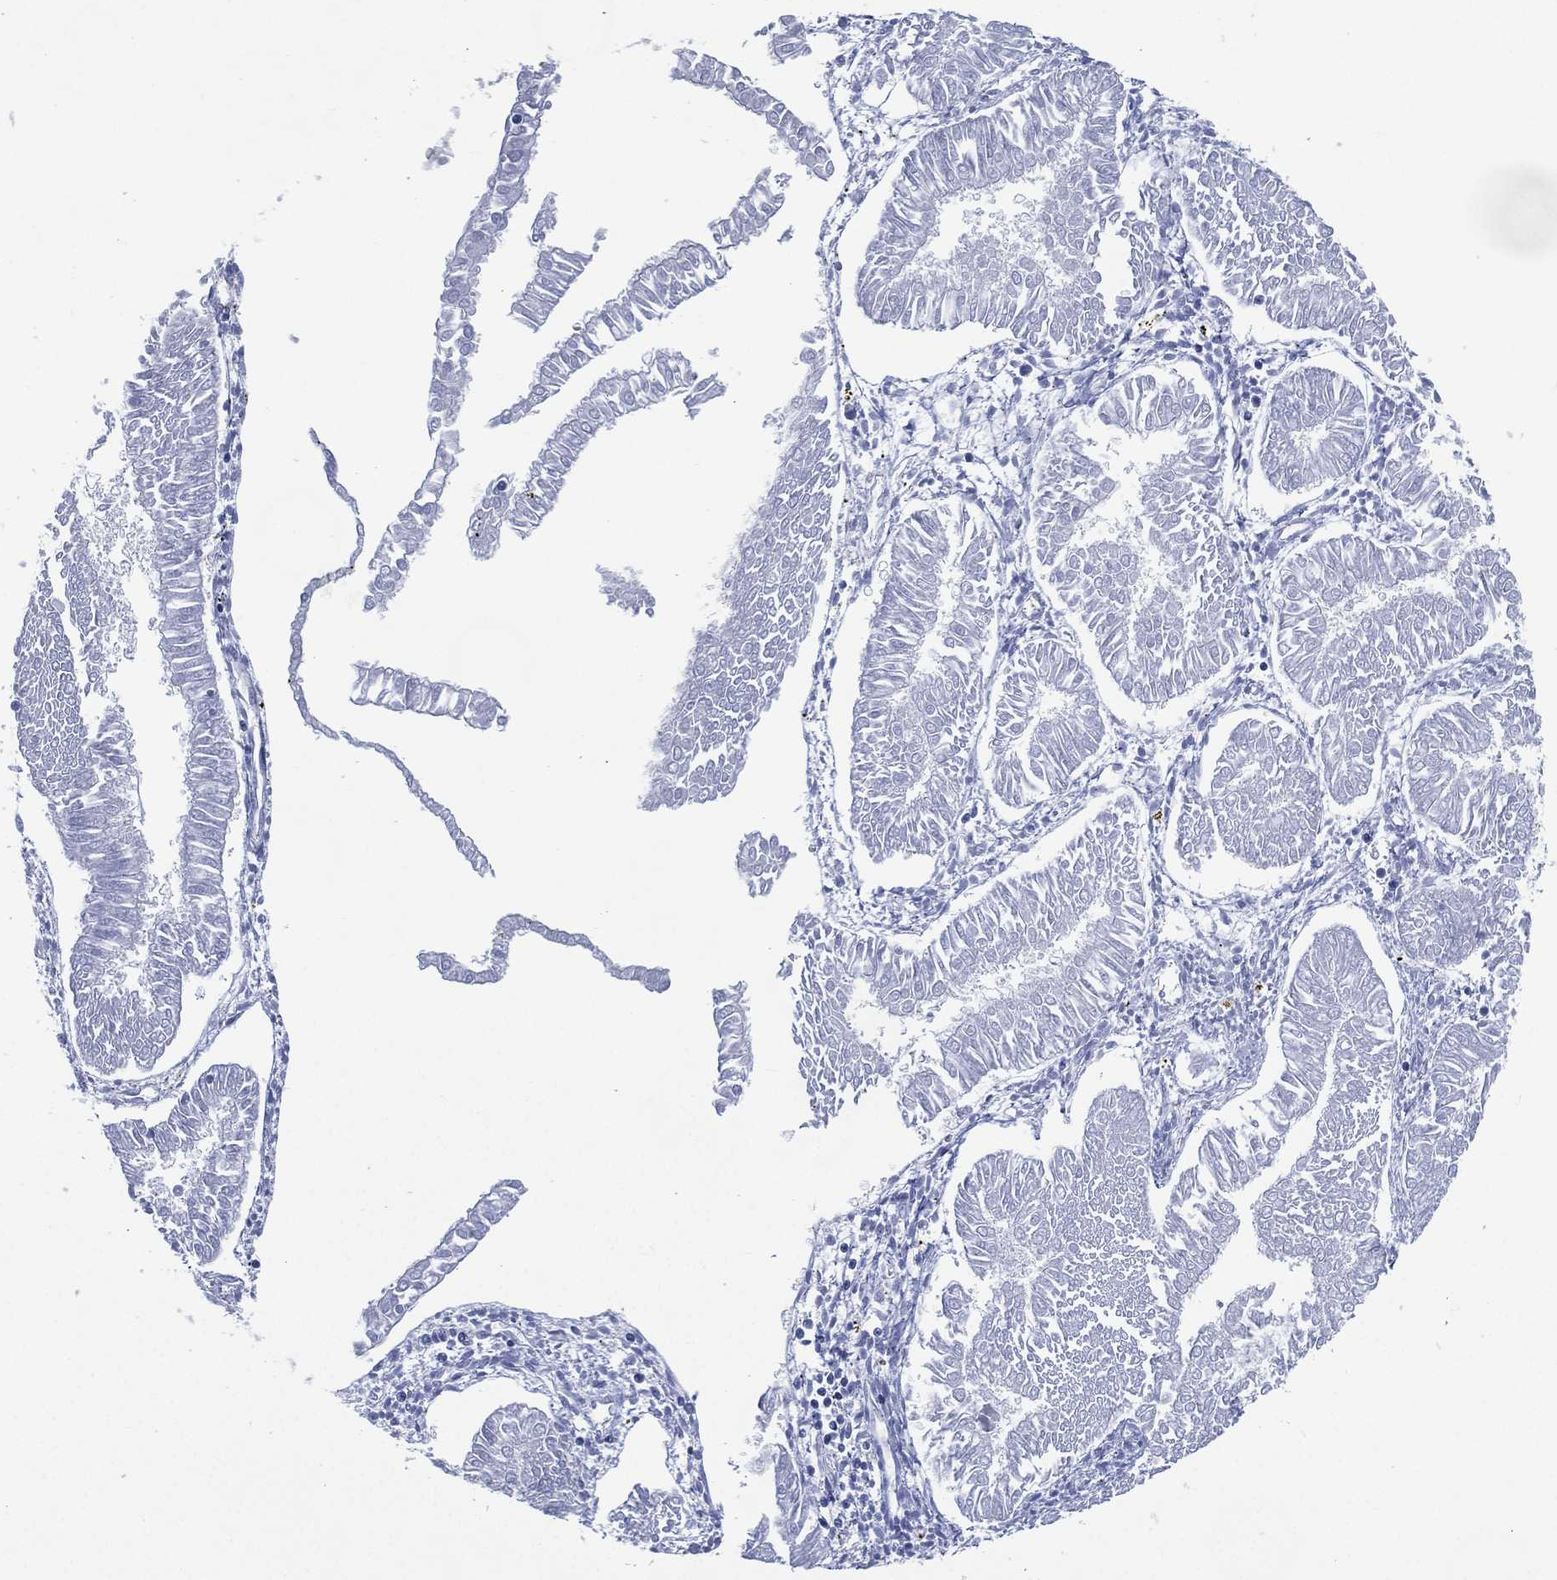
{"staining": {"intensity": "negative", "quantity": "none", "location": "none"}, "tissue": "endometrial cancer", "cell_type": "Tumor cells", "image_type": "cancer", "snomed": [{"axis": "morphology", "description": "Adenocarcinoma, NOS"}, {"axis": "topography", "description": "Endometrium"}], "caption": "Tumor cells are negative for protein expression in human endometrial adenocarcinoma. Nuclei are stained in blue.", "gene": "TMEM247", "patient": {"sex": "female", "age": 53}}